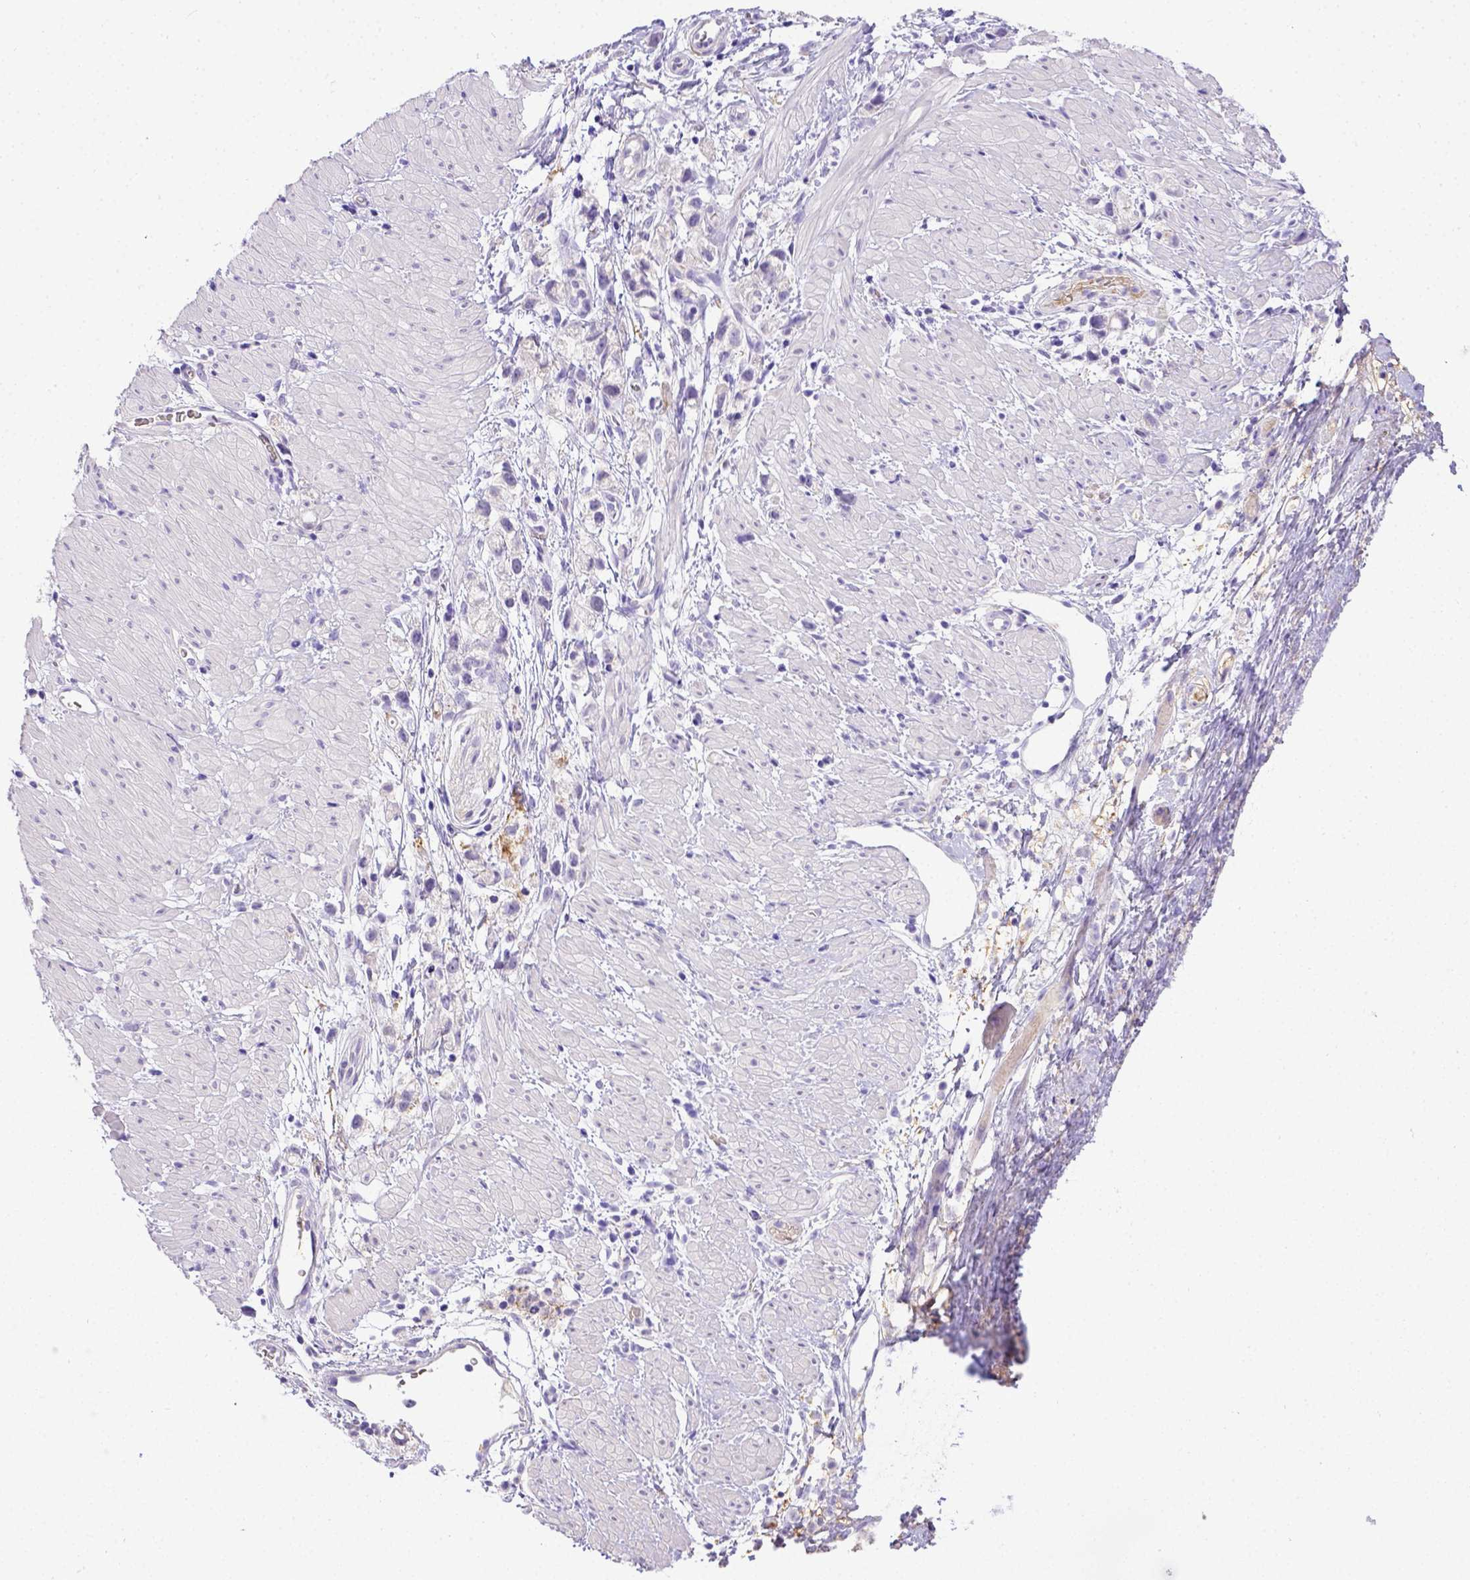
{"staining": {"intensity": "negative", "quantity": "none", "location": "none"}, "tissue": "stomach cancer", "cell_type": "Tumor cells", "image_type": "cancer", "snomed": [{"axis": "morphology", "description": "Adenocarcinoma, NOS"}, {"axis": "topography", "description": "Stomach"}], "caption": "DAB immunohistochemical staining of stomach cancer reveals no significant staining in tumor cells. (DAB IHC with hematoxylin counter stain).", "gene": "BTN1A1", "patient": {"sex": "female", "age": 59}}